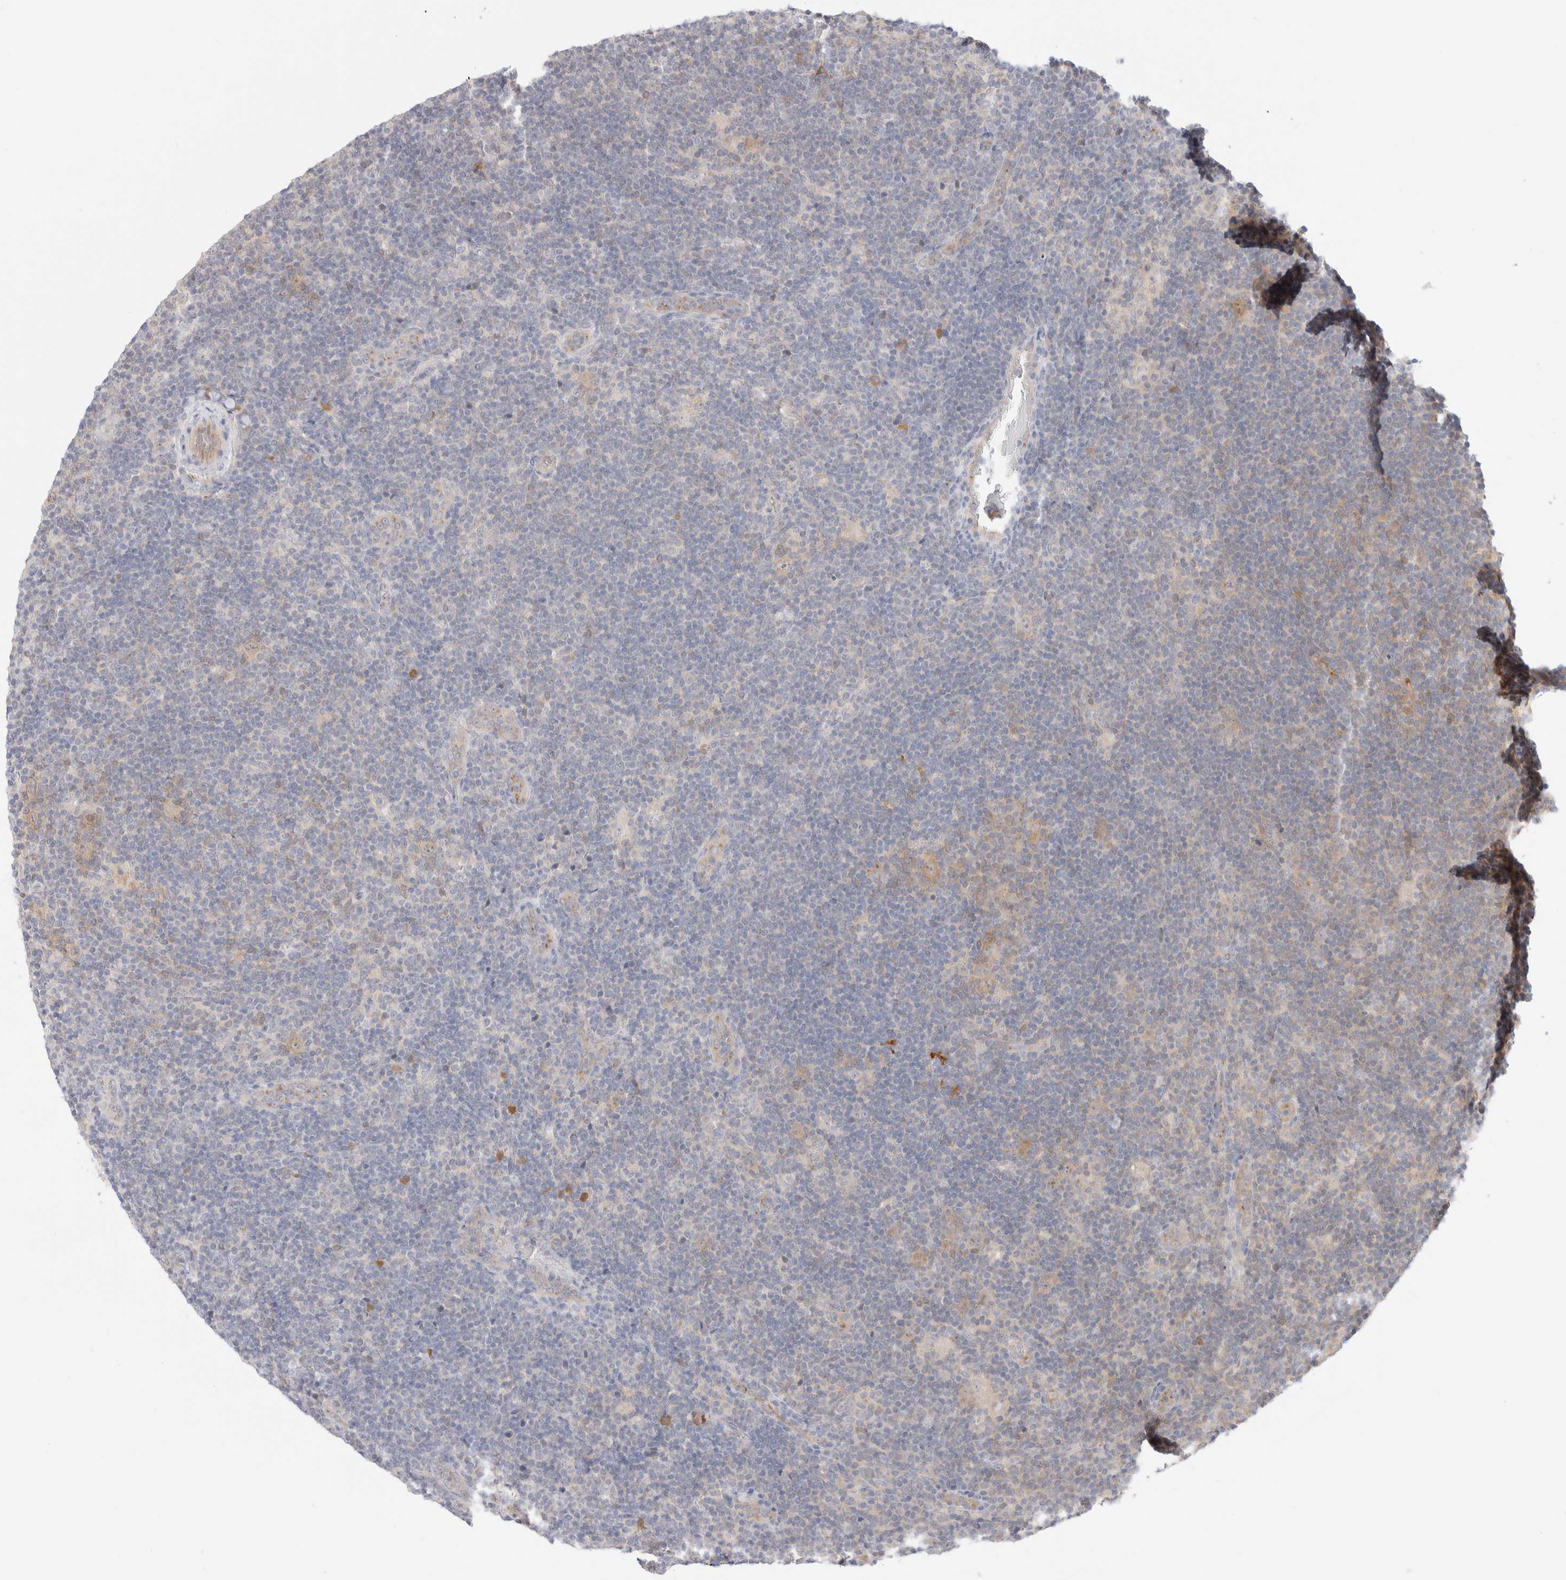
{"staining": {"intensity": "weak", "quantity": "25%-75%", "location": "cytoplasmic/membranous"}, "tissue": "lymphoma", "cell_type": "Tumor cells", "image_type": "cancer", "snomed": [{"axis": "morphology", "description": "Hodgkin's disease, NOS"}, {"axis": "topography", "description": "Lymph node"}], "caption": "DAB (3,3'-diaminobenzidine) immunohistochemical staining of Hodgkin's disease displays weak cytoplasmic/membranous protein expression in about 25%-75% of tumor cells.", "gene": "EFCAB13", "patient": {"sex": "female", "age": 57}}